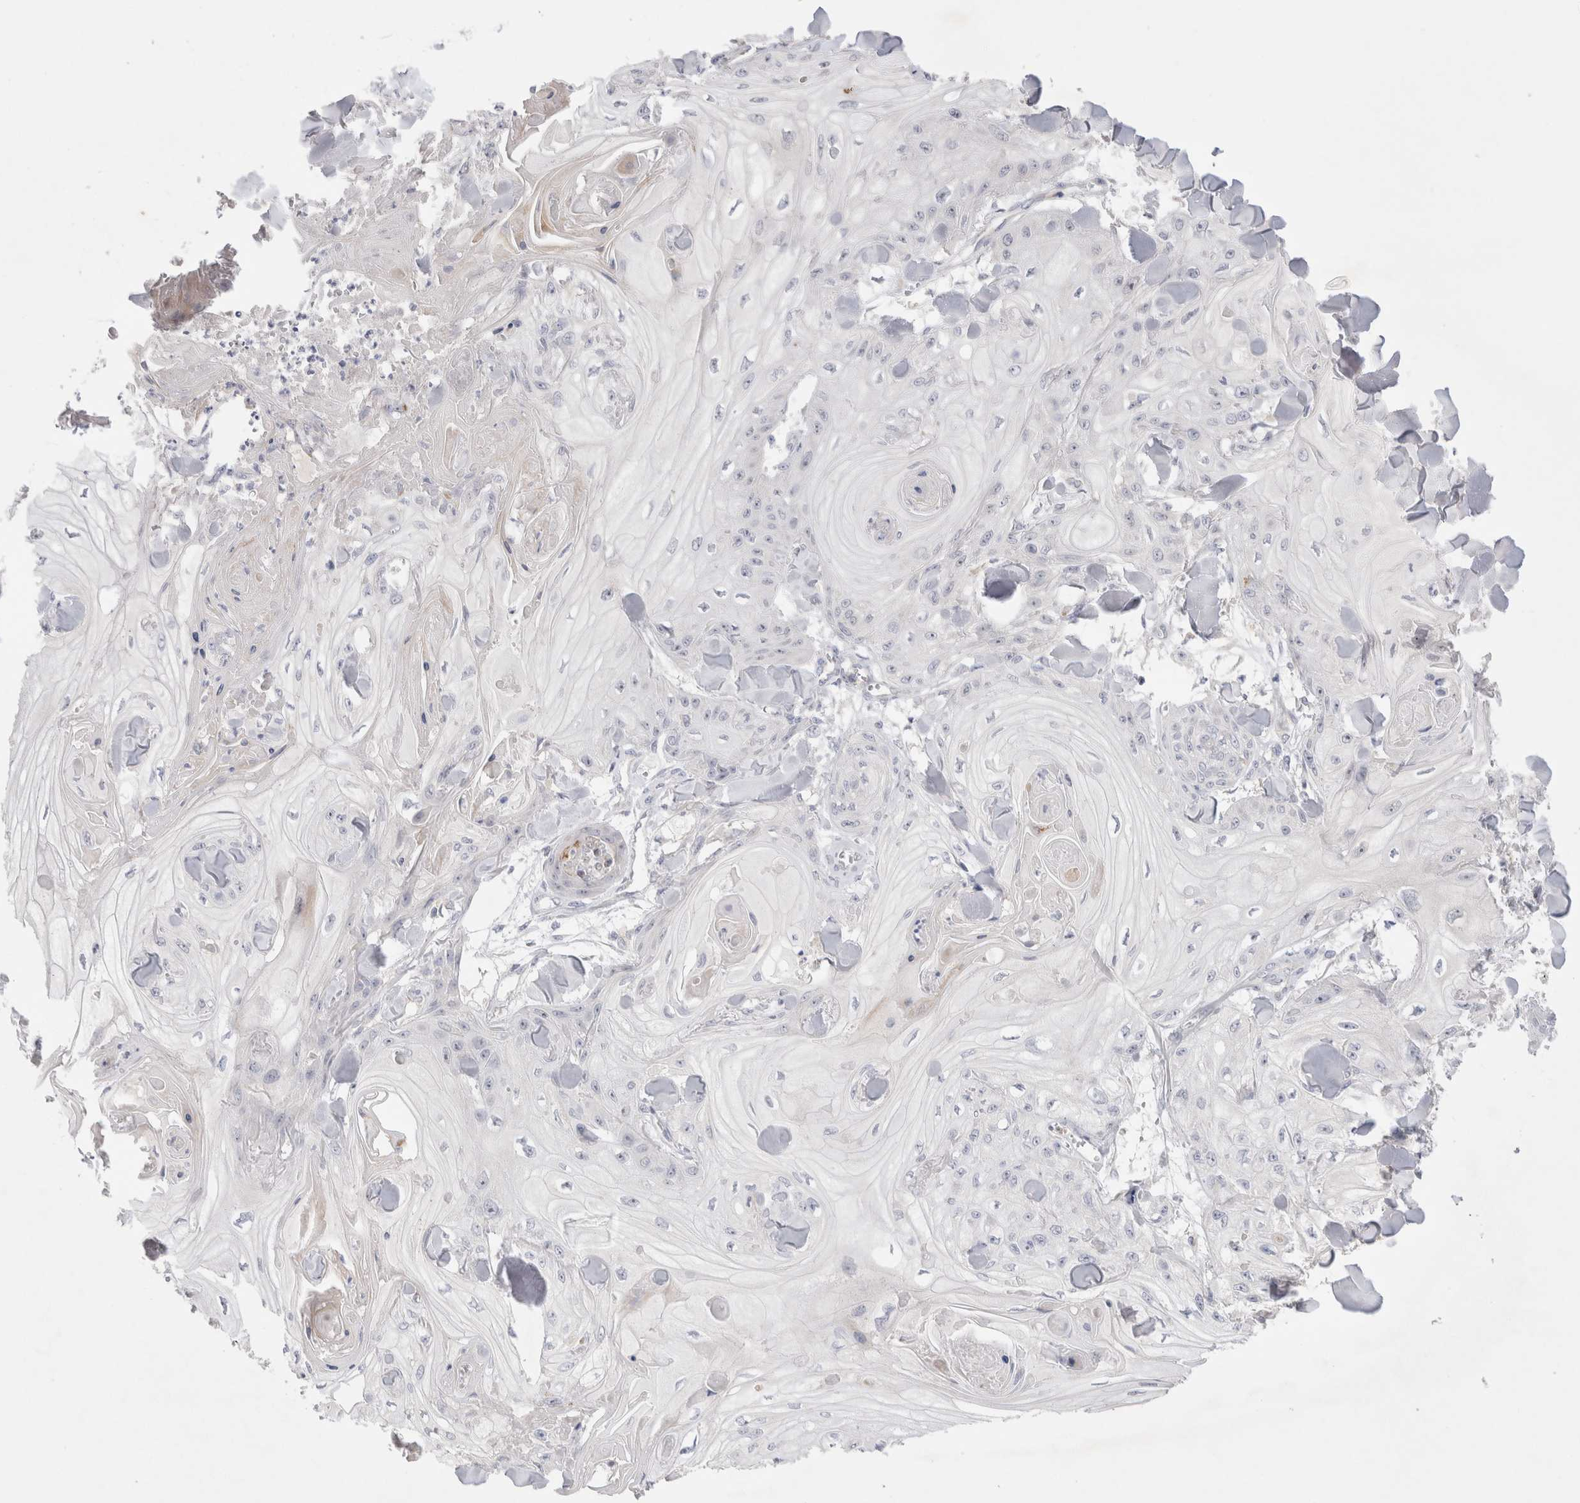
{"staining": {"intensity": "negative", "quantity": "none", "location": "none"}, "tissue": "skin cancer", "cell_type": "Tumor cells", "image_type": "cancer", "snomed": [{"axis": "morphology", "description": "Squamous cell carcinoma, NOS"}, {"axis": "topography", "description": "Skin"}], "caption": "The image demonstrates no staining of tumor cells in skin squamous cell carcinoma.", "gene": "CHADL", "patient": {"sex": "male", "age": 74}}